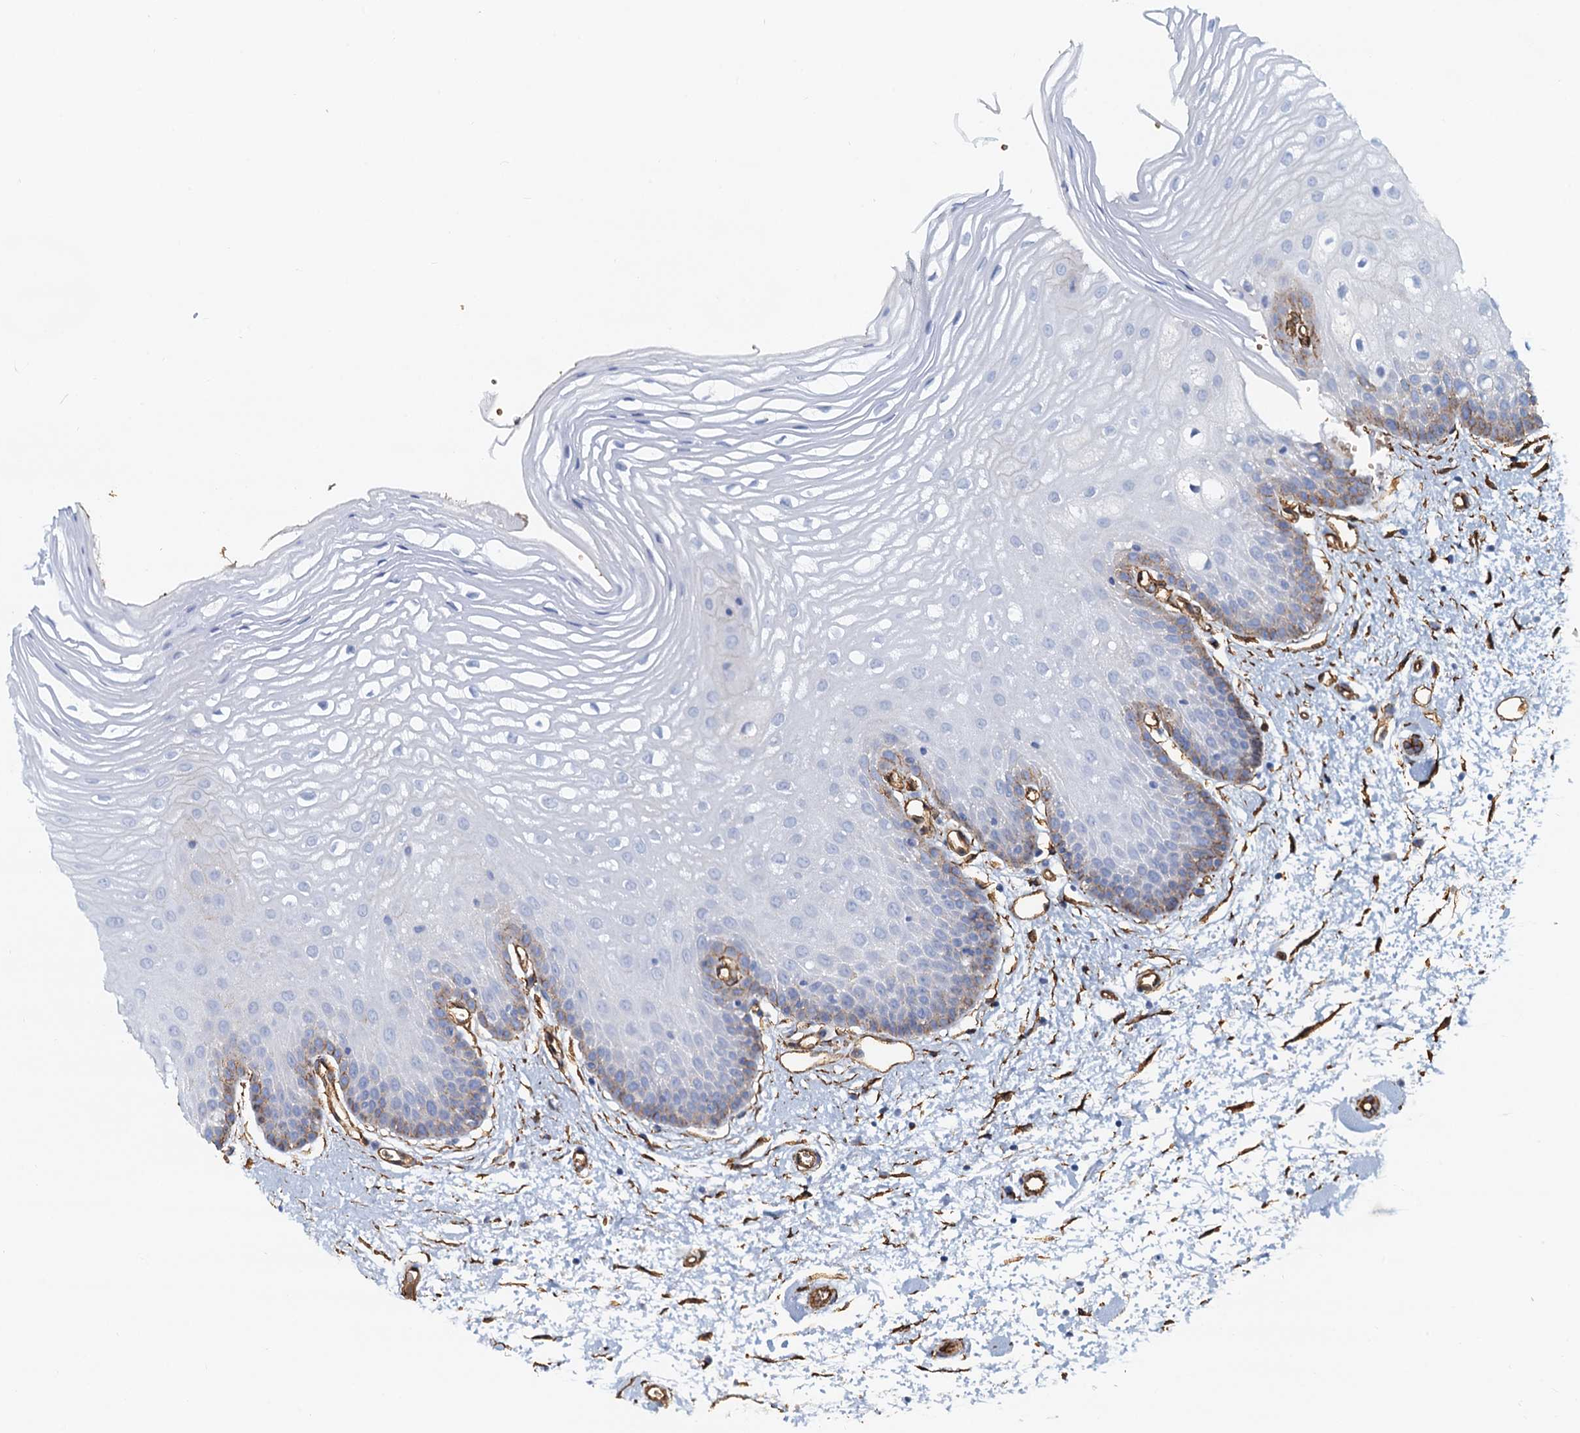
{"staining": {"intensity": "moderate", "quantity": "<25%", "location": "cytoplasmic/membranous"}, "tissue": "oral mucosa", "cell_type": "Squamous epithelial cells", "image_type": "normal", "snomed": [{"axis": "morphology", "description": "Normal tissue, NOS"}, {"axis": "topography", "description": "Oral tissue"}, {"axis": "topography", "description": "Tounge, NOS"}], "caption": "Unremarkable oral mucosa displays moderate cytoplasmic/membranous expression in approximately <25% of squamous epithelial cells.", "gene": "DGKG", "patient": {"sex": "female", "age": 73}}